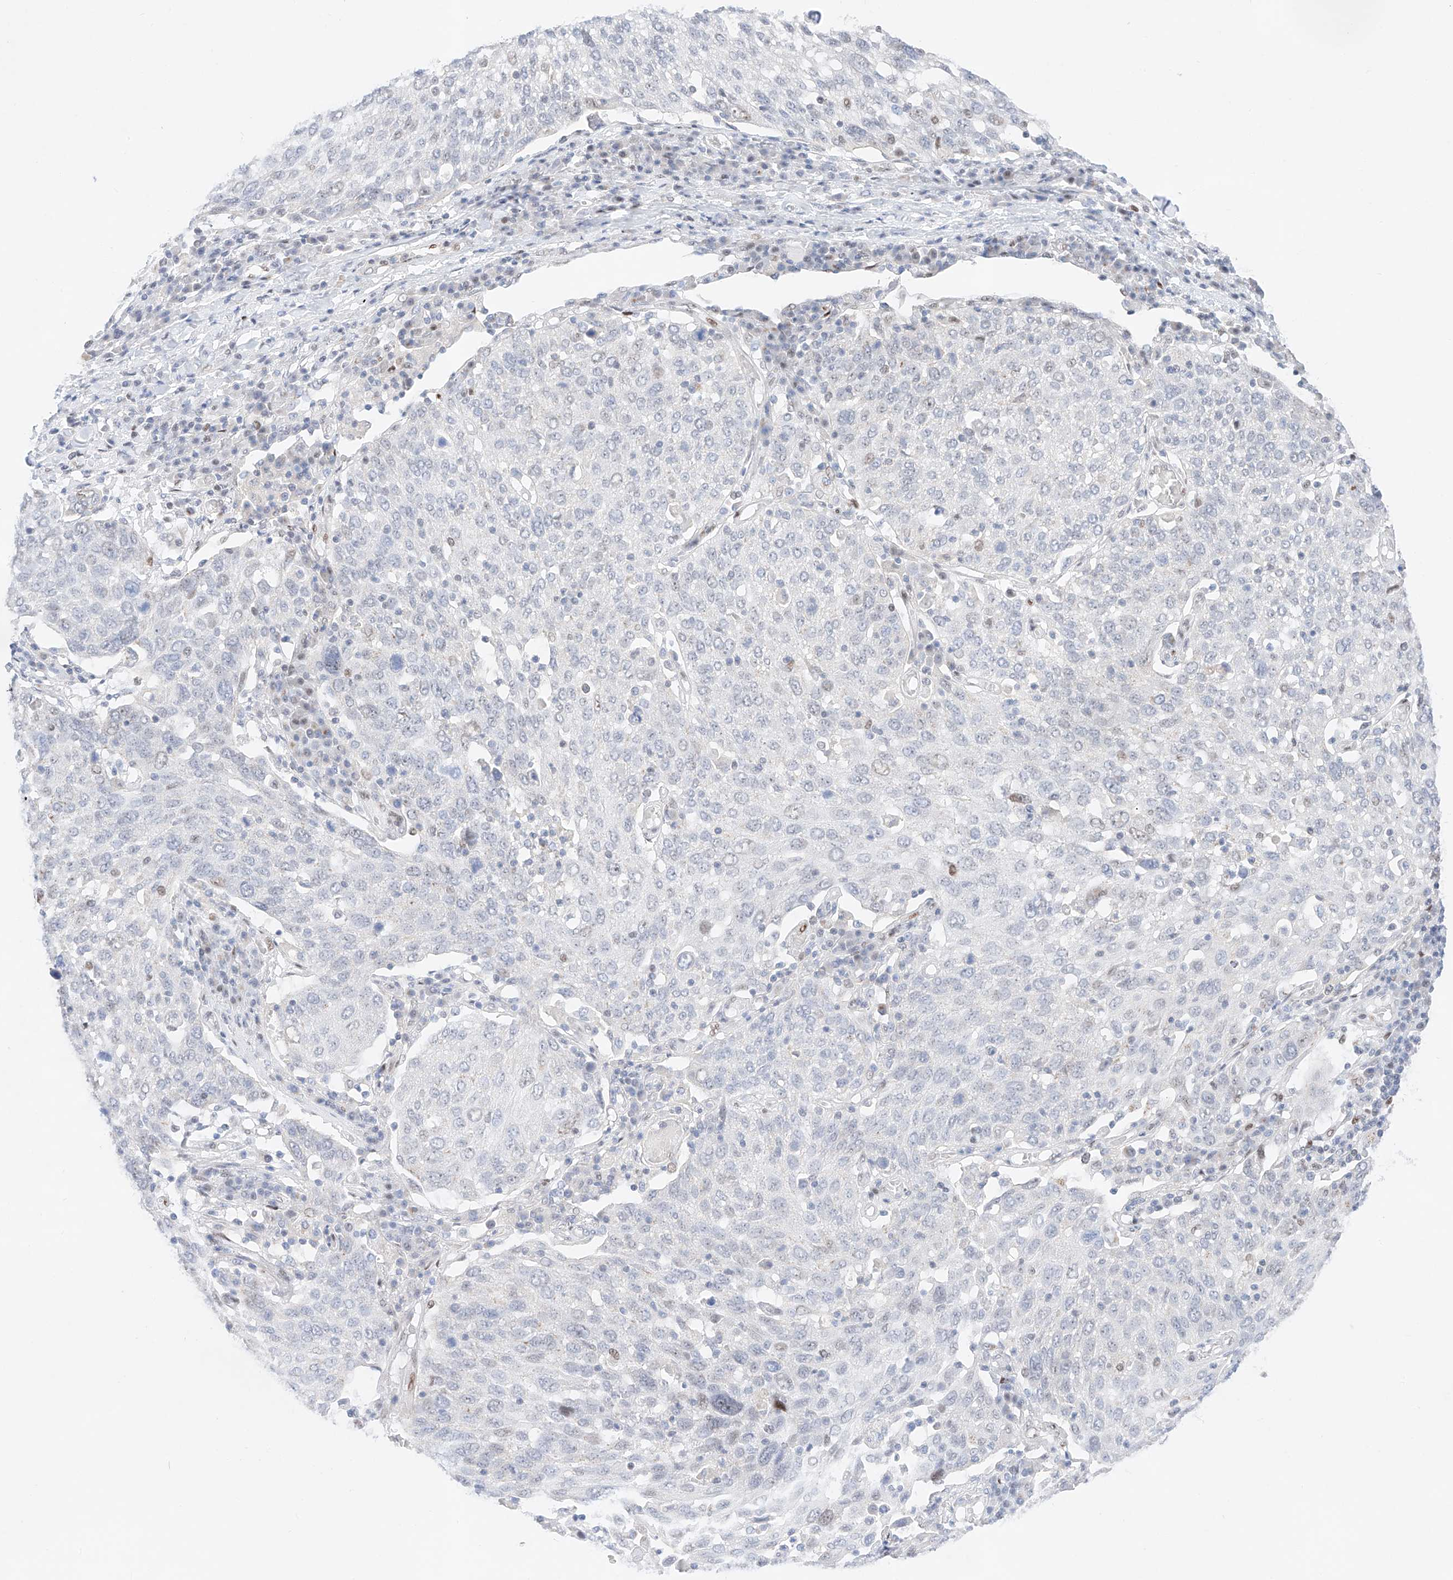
{"staining": {"intensity": "negative", "quantity": "none", "location": "none"}, "tissue": "lung cancer", "cell_type": "Tumor cells", "image_type": "cancer", "snomed": [{"axis": "morphology", "description": "Squamous cell carcinoma, NOS"}, {"axis": "topography", "description": "Lung"}], "caption": "A high-resolution histopathology image shows immunohistochemistry staining of lung cancer, which shows no significant staining in tumor cells.", "gene": "NT5C3B", "patient": {"sex": "male", "age": 65}}